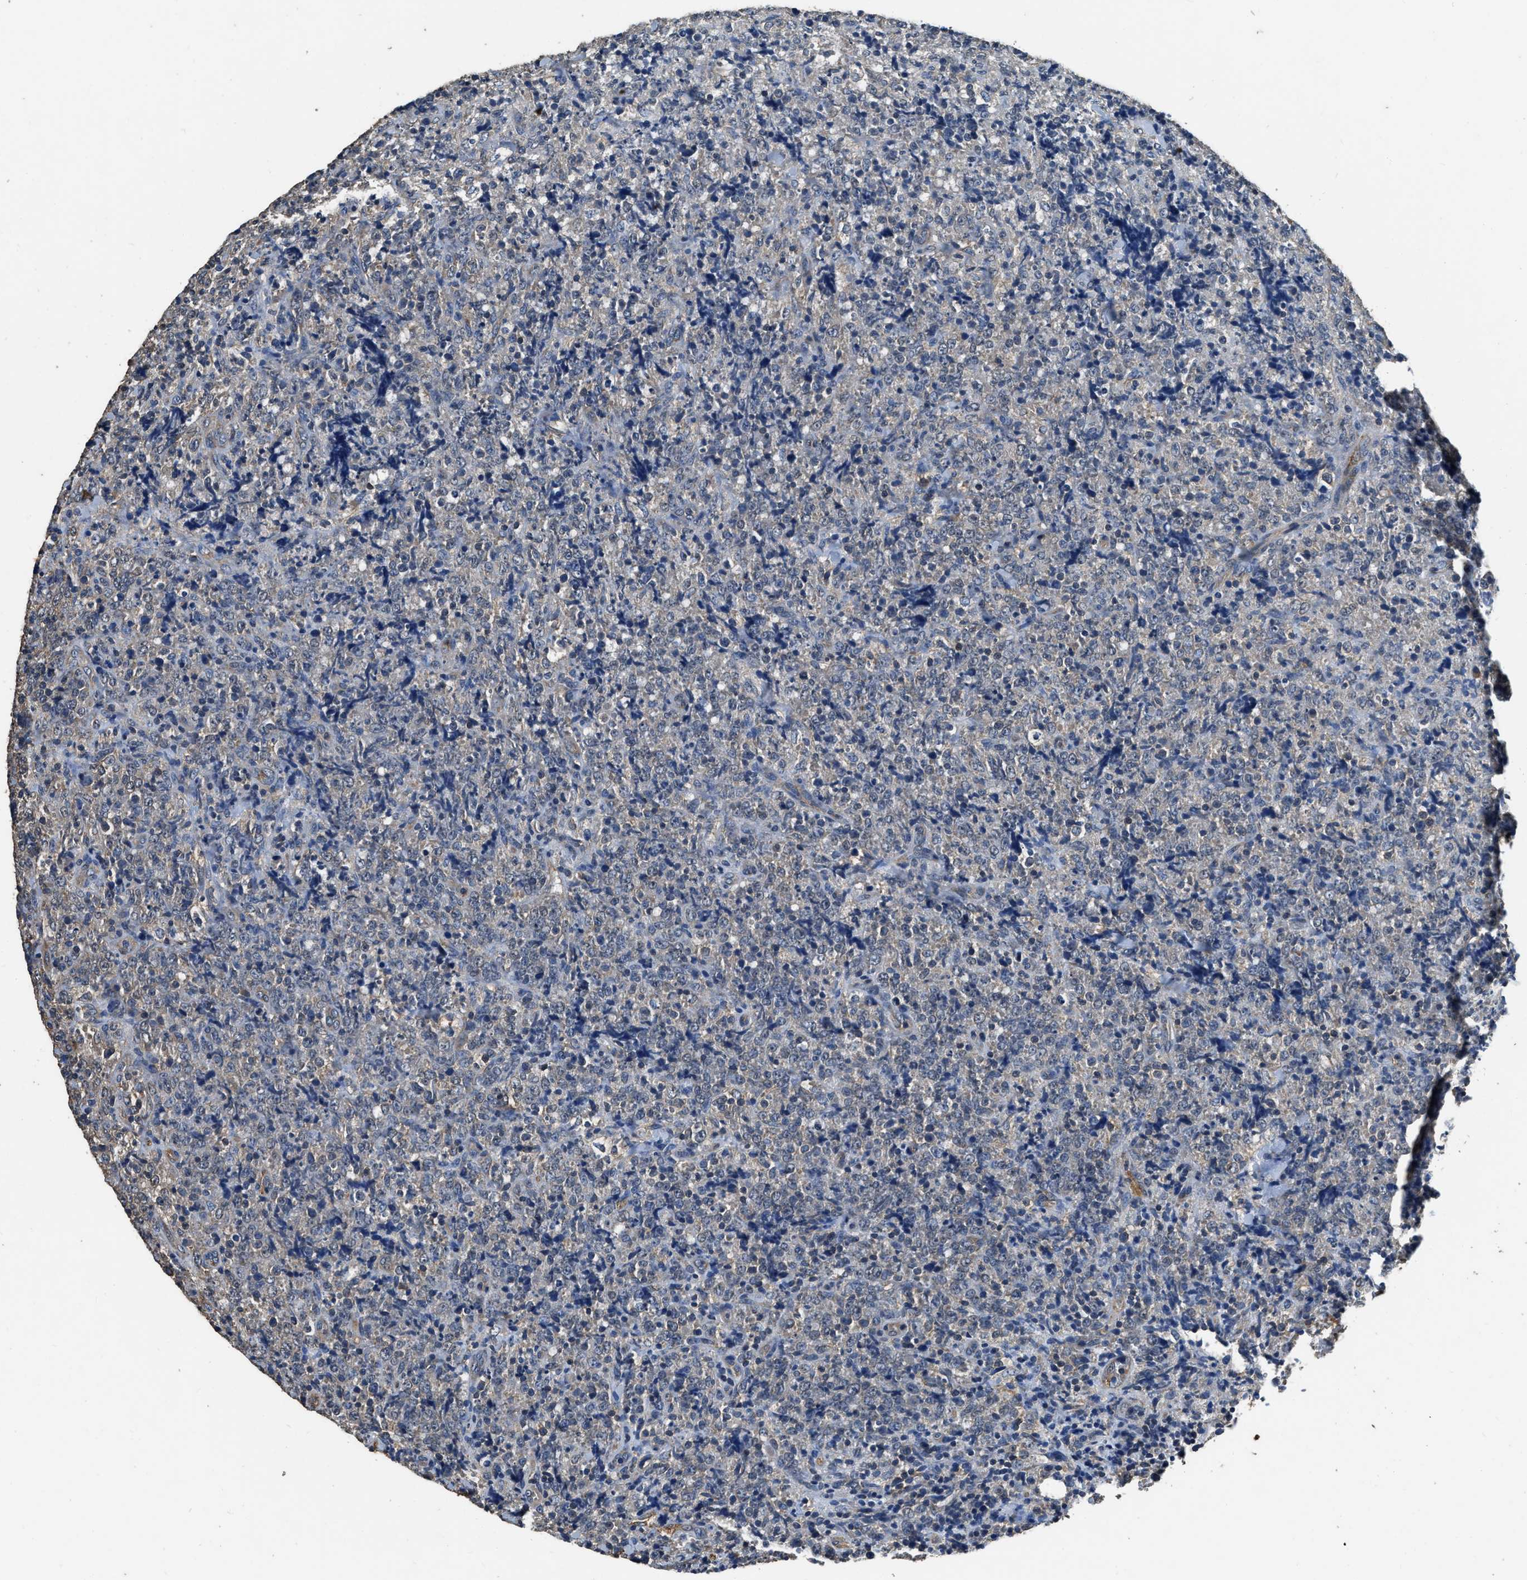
{"staining": {"intensity": "negative", "quantity": "none", "location": "none"}, "tissue": "lymphoma", "cell_type": "Tumor cells", "image_type": "cancer", "snomed": [{"axis": "morphology", "description": "Malignant lymphoma, non-Hodgkin's type, High grade"}, {"axis": "topography", "description": "Tonsil"}], "caption": "The IHC histopathology image has no significant positivity in tumor cells of lymphoma tissue.", "gene": "MIB1", "patient": {"sex": "female", "age": 36}}